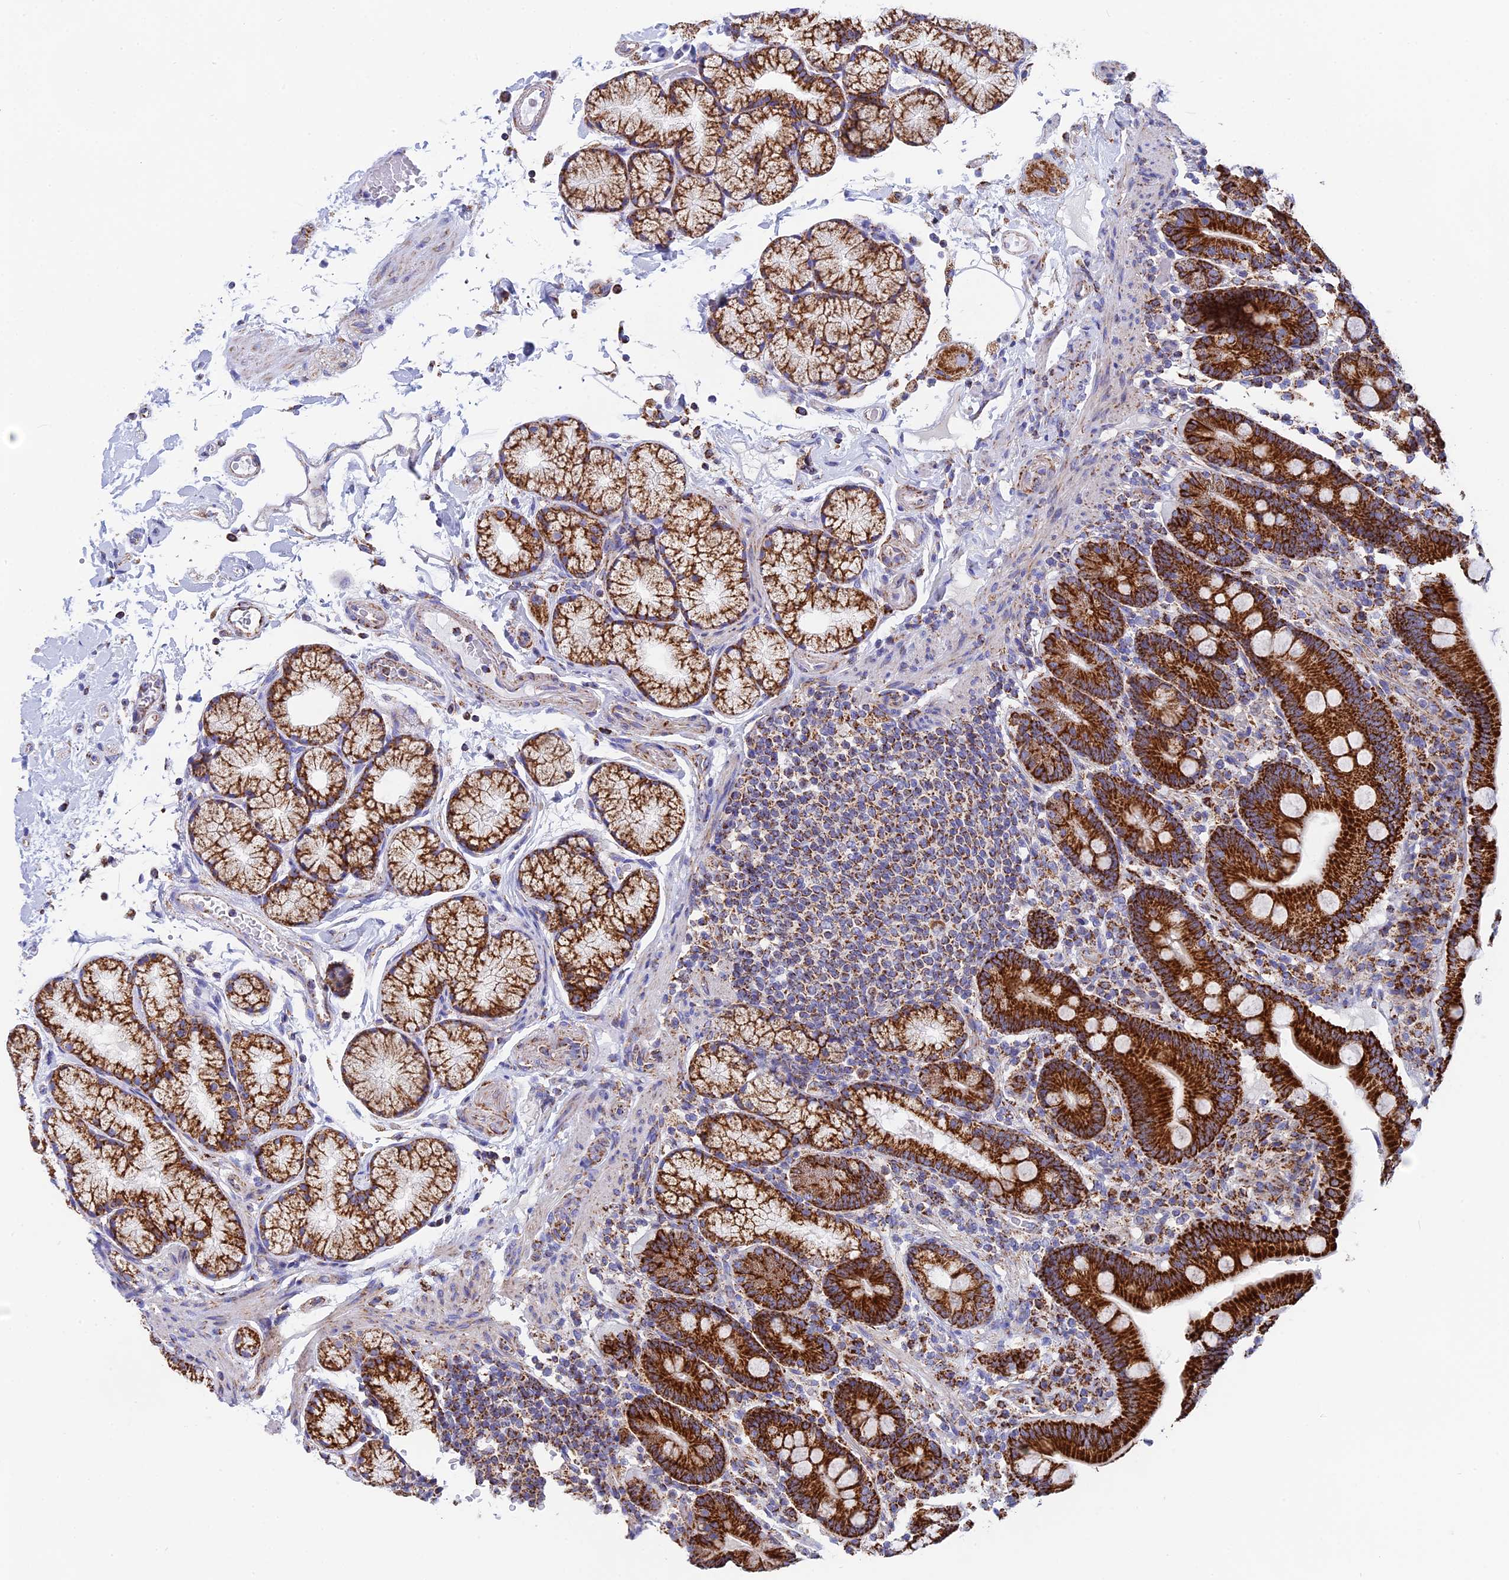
{"staining": {"intensity": "strong", "quantity": ">75%", "location": "cytoplasmic/membranous"}, "tissue": "duodenum", "cell_type": "Glandular cells", "image_type": "normal", "snomed": [{"axis": "morphology", "description": "Normal tissue, NOS"}, {"axis": "topography", "description": "Small intestine, NOS"}], "caption": "This photomicrograph demonstrates immunohistochemistry staining of benign human duodenum, with high strong cytoplasmic/membranous positivity in approximately >75% of glandular cells.", "gene": "NDUFA5", "patient": {"sex": "female", "age": 71}}